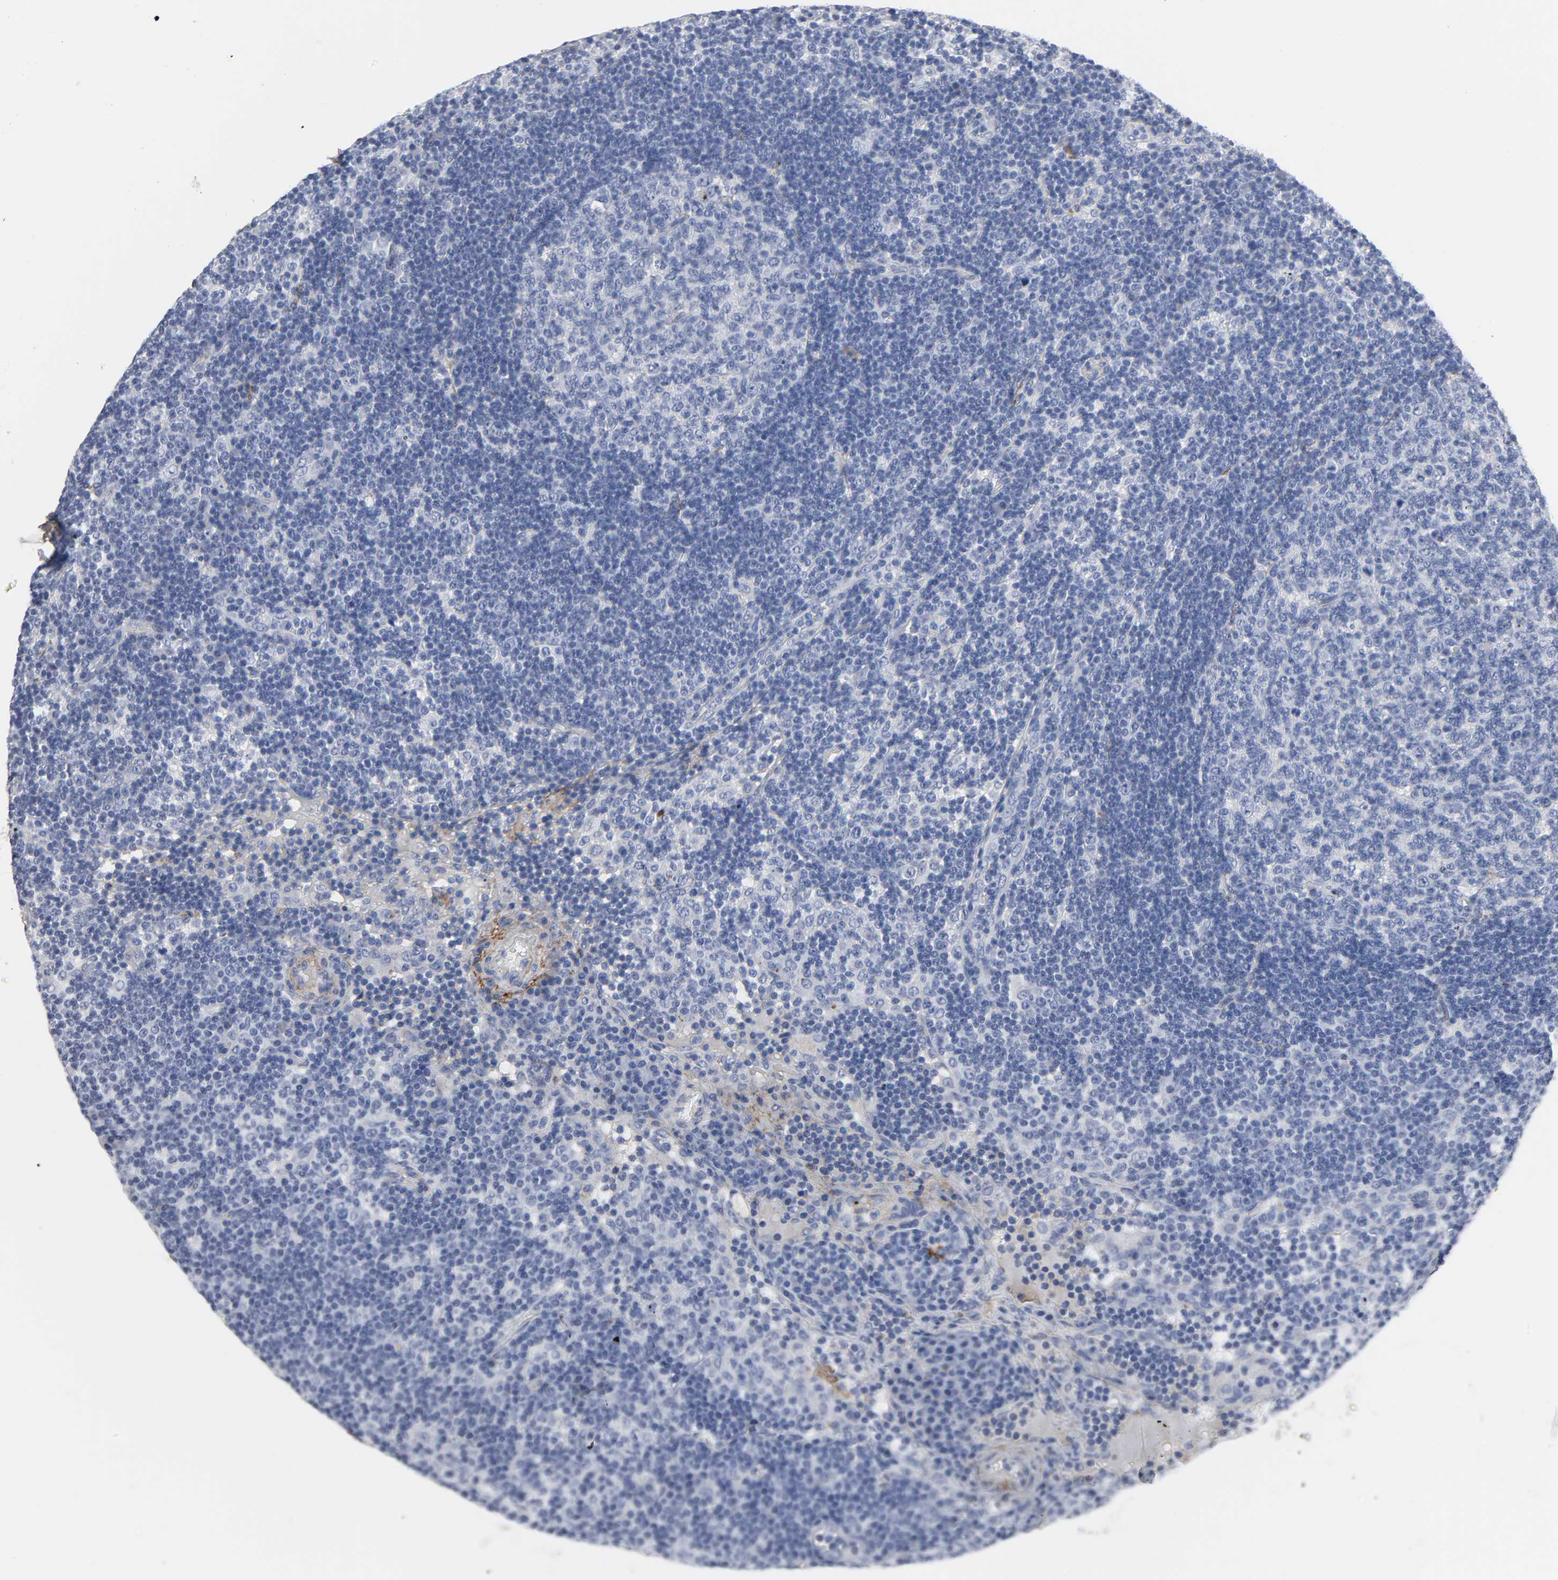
{"staining": {"intensity": "negative", "quantity": "none", "location": "none"}, "tissue": "lymph node", "cell_type": "Germinal center cells", "image_type": "normal", "snomed": [{"axis": "morphology", "description": "Normal tissue, NOS"}, {"axis": "morphology", "description": "Squamous cell carcinoma, metastatic, NOS"}, {"axis": "topography", "description": "Lymph node"}], "caption": "DAB immunohistochemical staining of normal lymph node exhibits no significant positivity in germinal center cells. The staining was performed using DAB to visualize the protein expression in brown, while the nuclei were stained in blue with hematoxylin (Magnification: 20x).", "gene": "FBLN1", "patient": {"sex": "female", "age": 53}}